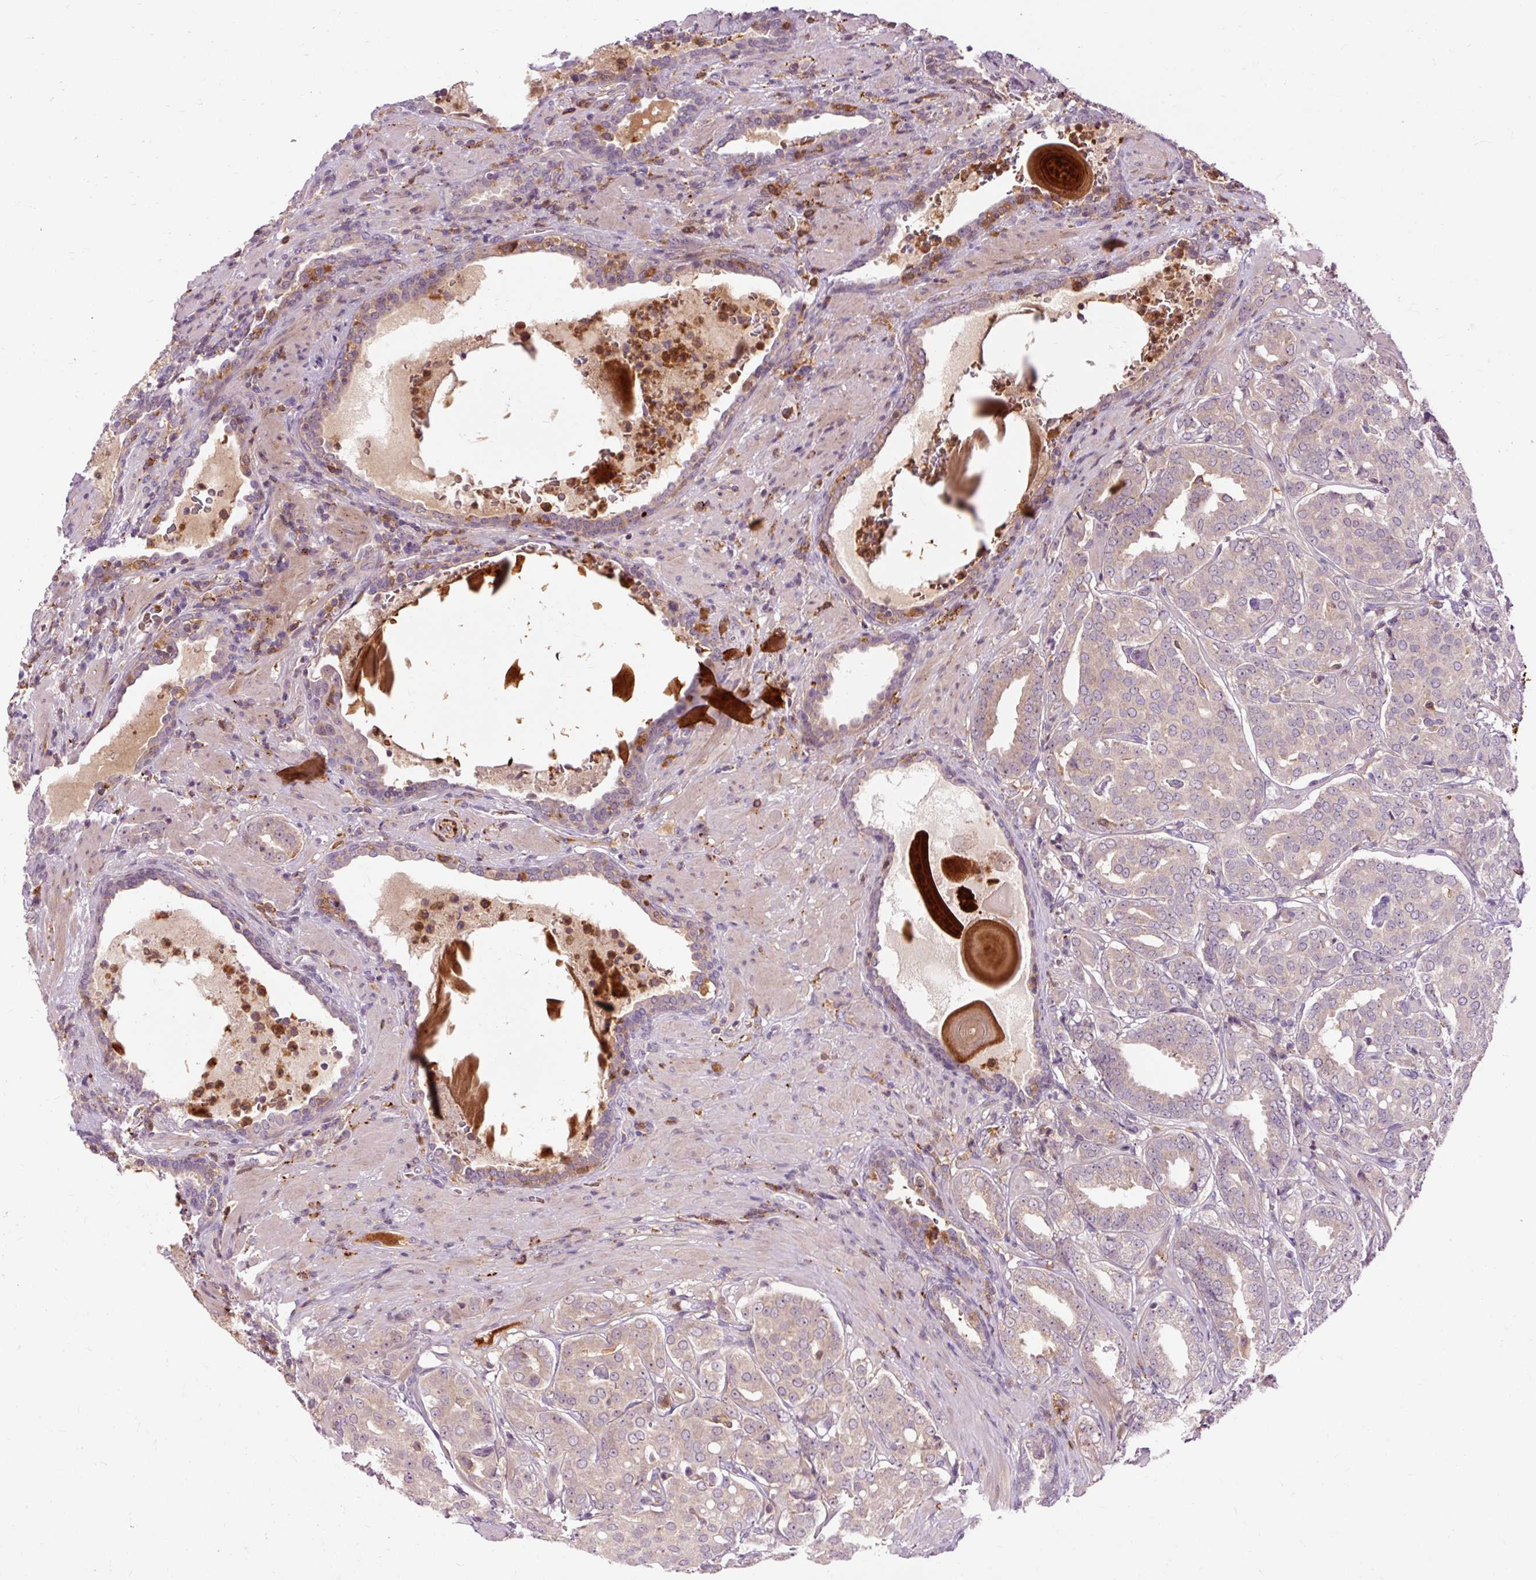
{"staining": {"intensity": "weak", "quantity": "25%-75%", "location": "cytoplasmic/membranous"}, "tissue": "prostate cancer", "cell_type": "Tumor cells", "image_type": "cancer", "snomed": [{"axis": "morphology", "description": "Adenocarcinoma, High grade"}, {"axis": "topography", "description": "Prostate"}], "caption": "DAB immunohistochemical staining of human prostate cancer reveals weak cytoplasmic/membranous protein staining in about 25%-75% of tumor cells.", "gene": "CEBPZ", "patient": {"sex": "male", "age": 68}}